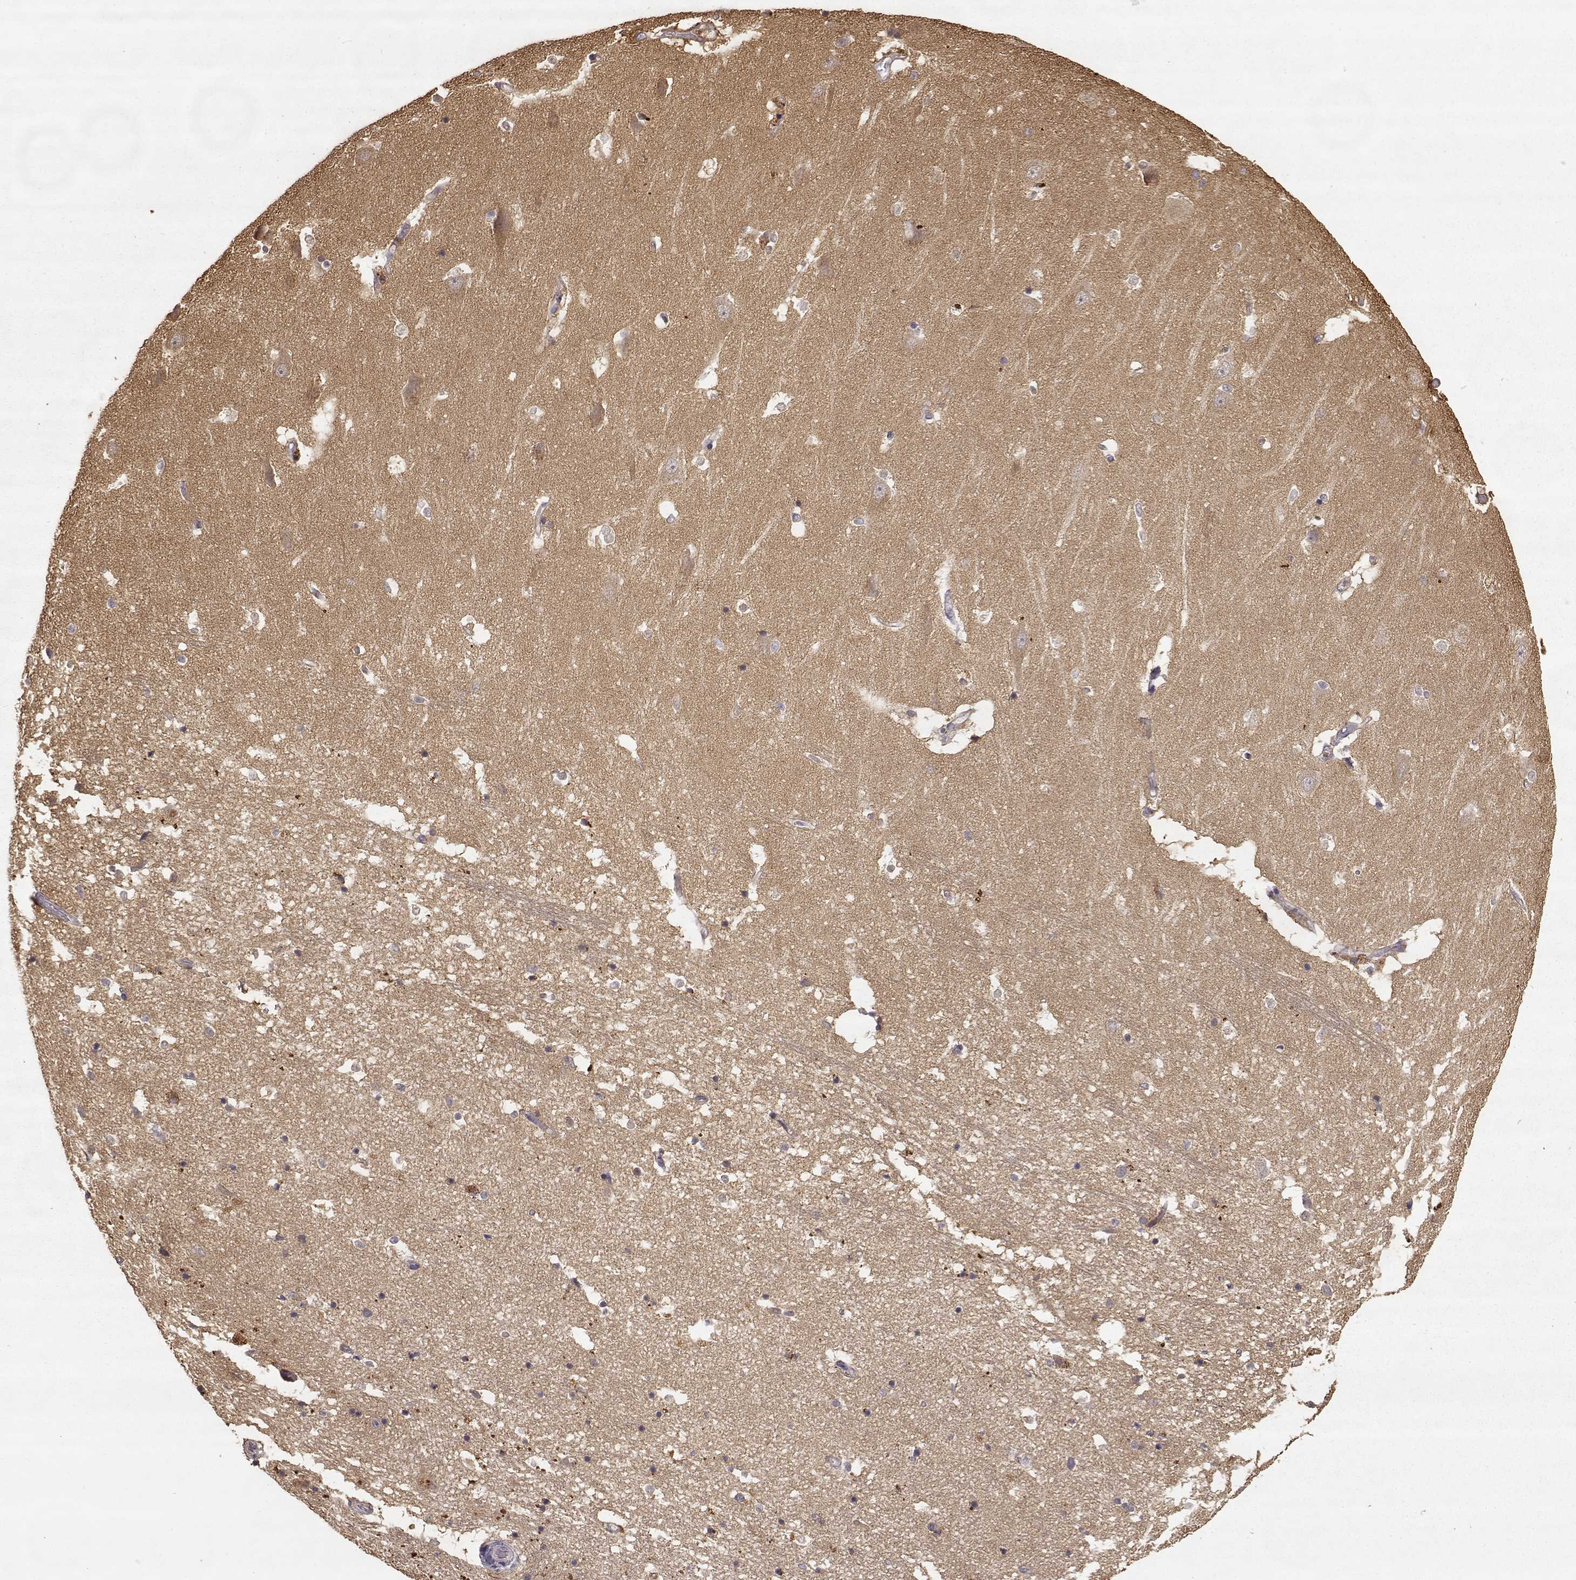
{"staining": {"intensity": "weak", "quantity": "<25%", "location": "cytoplasmic/membranous"}, "tissue": "hippocampus", "cell_type": "Glial cells", "image_type": "normal", "snomed": [{"axis": "morphology", "description": "Normal tissue, NOS"}, {"axis": "topography", "description": "Hippocampus"}], "caption": "The immunohistochemistry histopathology image has no significant expression in glial cells of hippocampus. Brightfield microscopy of IHC stained with DAB (brown) and hematoxylin (blue), captured at high magnification.", "gene": "CRIM1", "patient": {"sex": "male", "age": 44}}